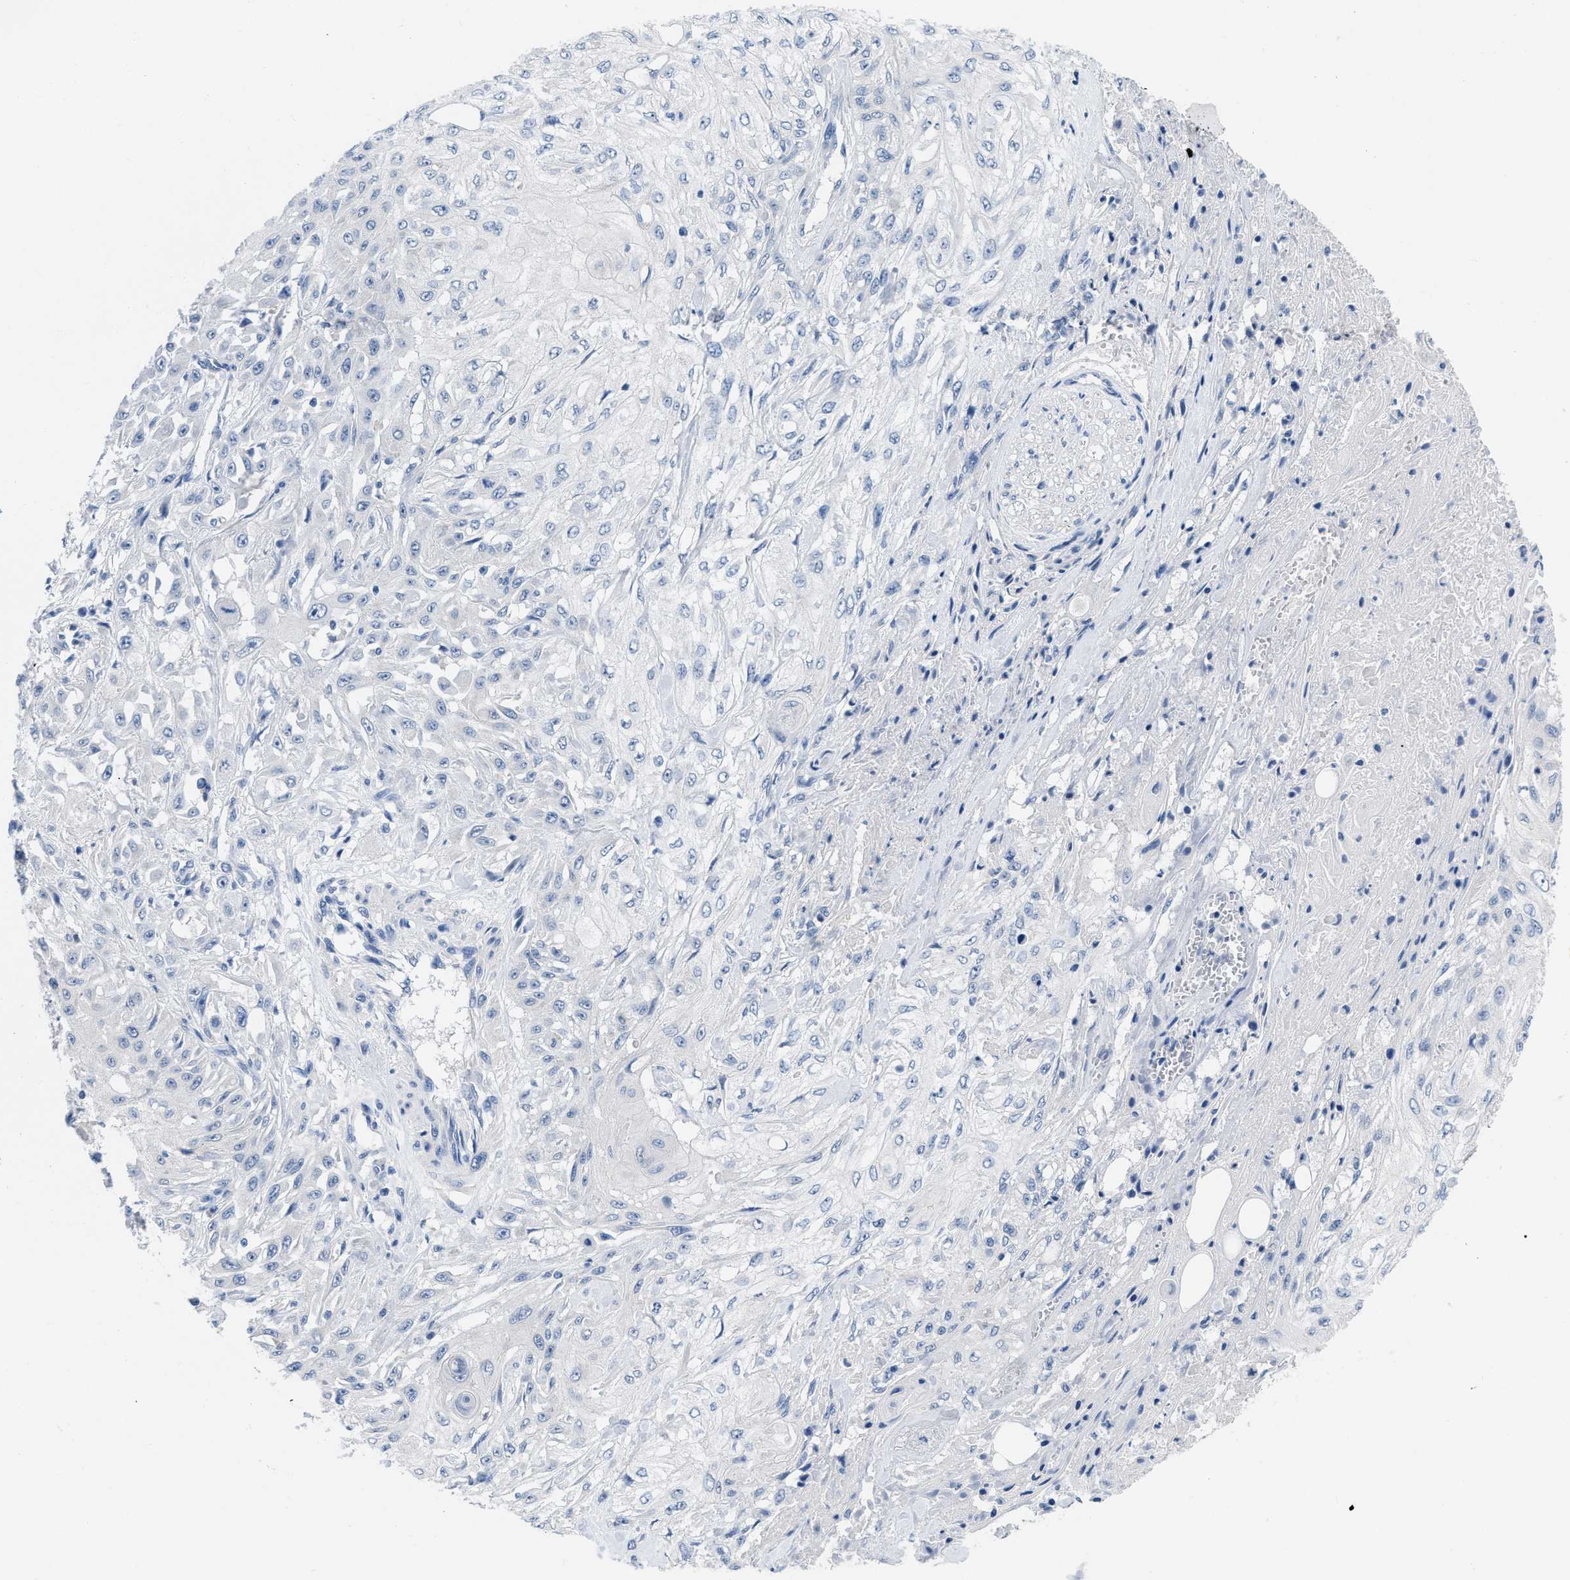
{"staining": {"intensity": "negative", "quantity": "none", "location": "none"}, "tissue": "skin cancer", "cell_type": "Tumor cells", "image_type": "cancer", "snomed": [{"axis": "morphology", "description": "Squamous cell carcinoma, NOS"}, {"axis": "morphology", "description": "Squamous cell carcinoma, metastatic, NOS"}, {"axis": "topography", "description": "Skin"}, {"axis": "topography", "description": "Lymph node"}], "caption": "Immunohistochemical staining of human squamous cell carcinoma (skin) demonstrates no significant expression in tumor cells.", "gene": "PYY", "patient": {"sex": "male", "age": 75}}